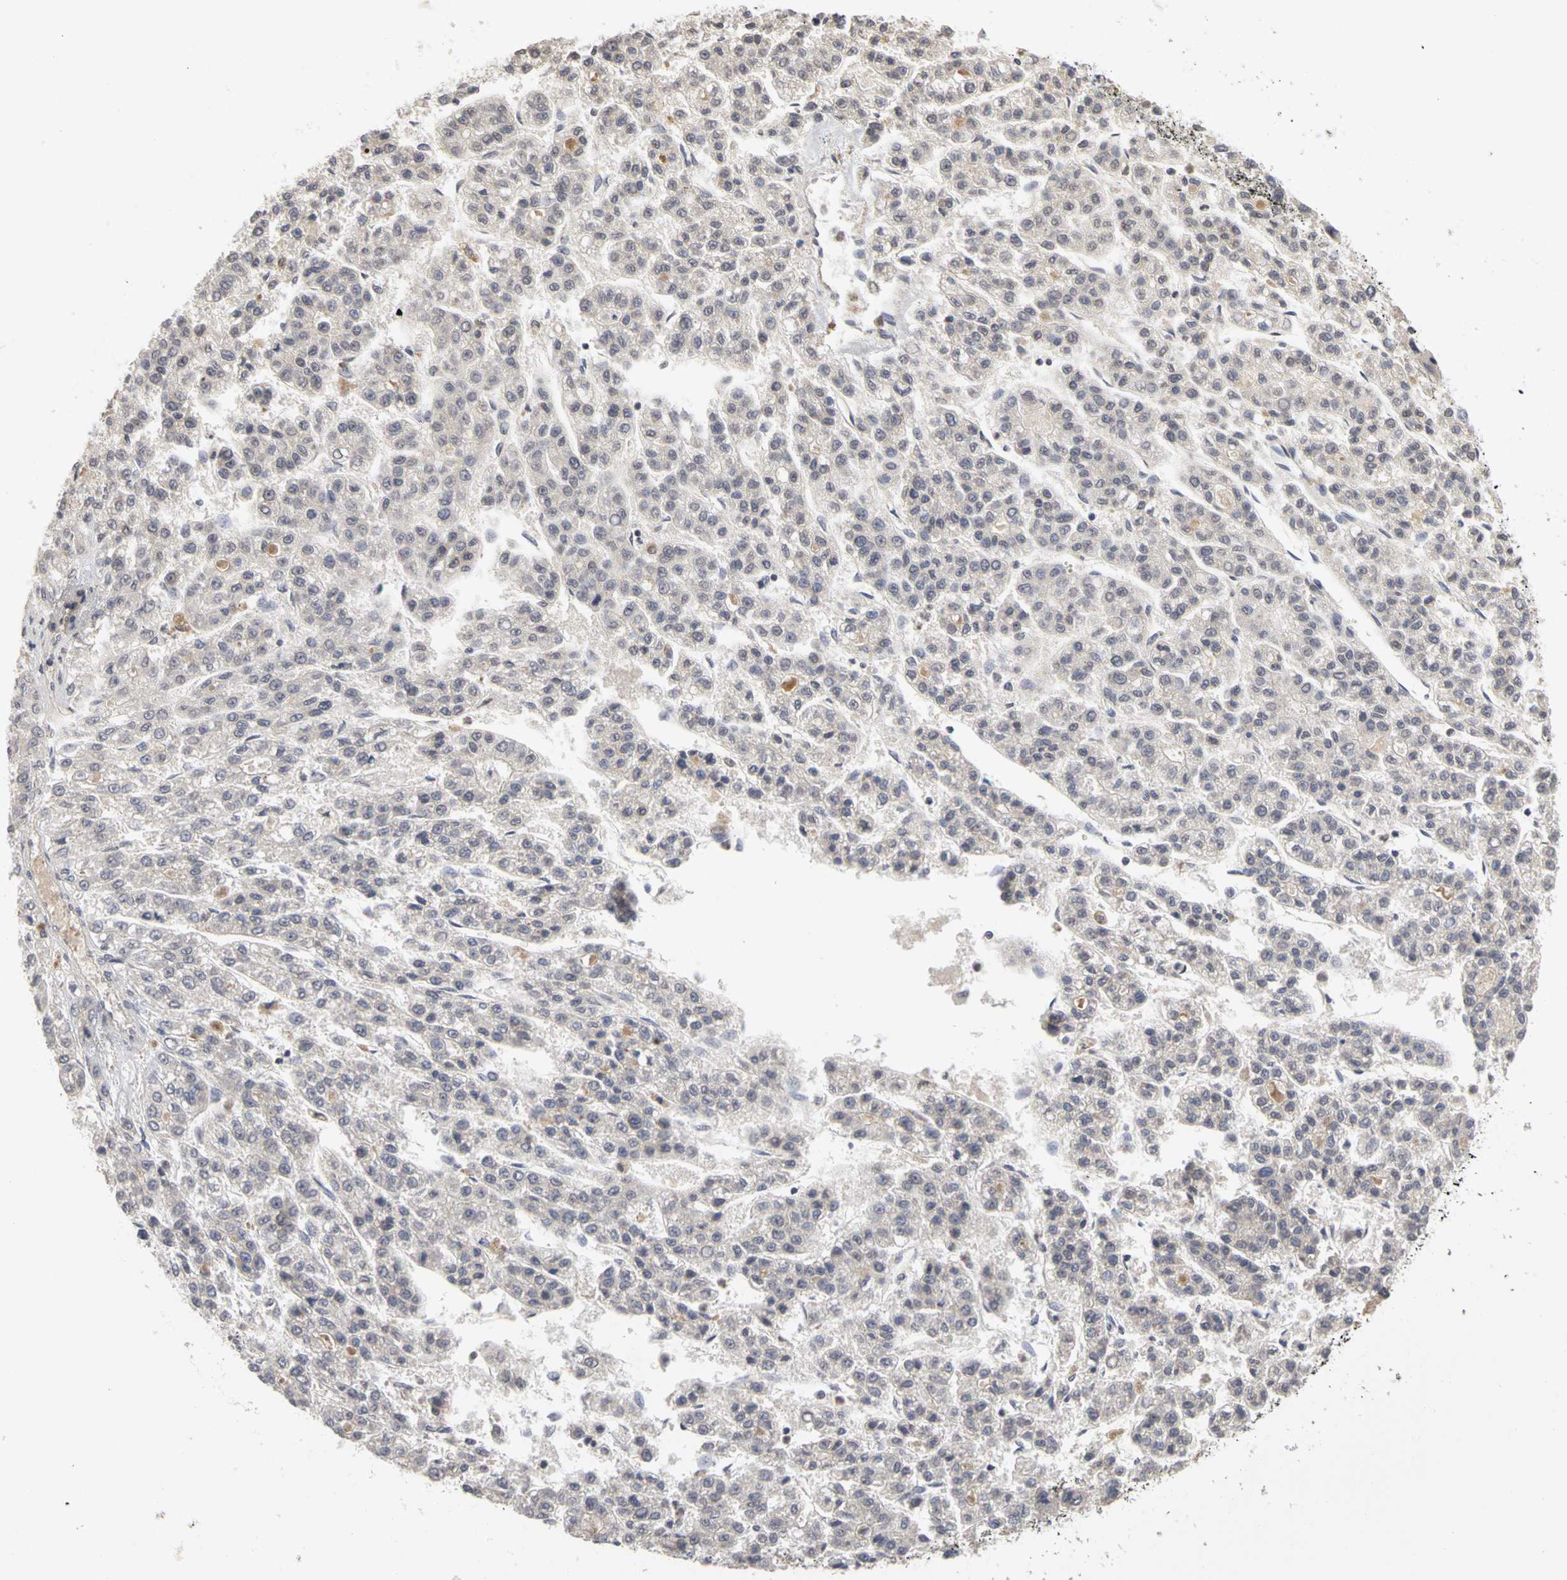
{"staining": {"intensity": "weak", "quantity": "<25%", "location": "cytoplasmic/membranous"}, "tissue": "liver cancer", "cell_type": "Tumor cells", "image_type": "cancer", "snomed": [{"axis": "morphology", "description": "Carcinoma, Hepatocellular, NOS"}, {"axis": "topography", "description": "Liver"}], "caption": "Protein analysis of liver cancer exhibits no significant expression in tumor cells.", "gene": "IRAK1", "patient": {"sex": "male", "age": 70}}